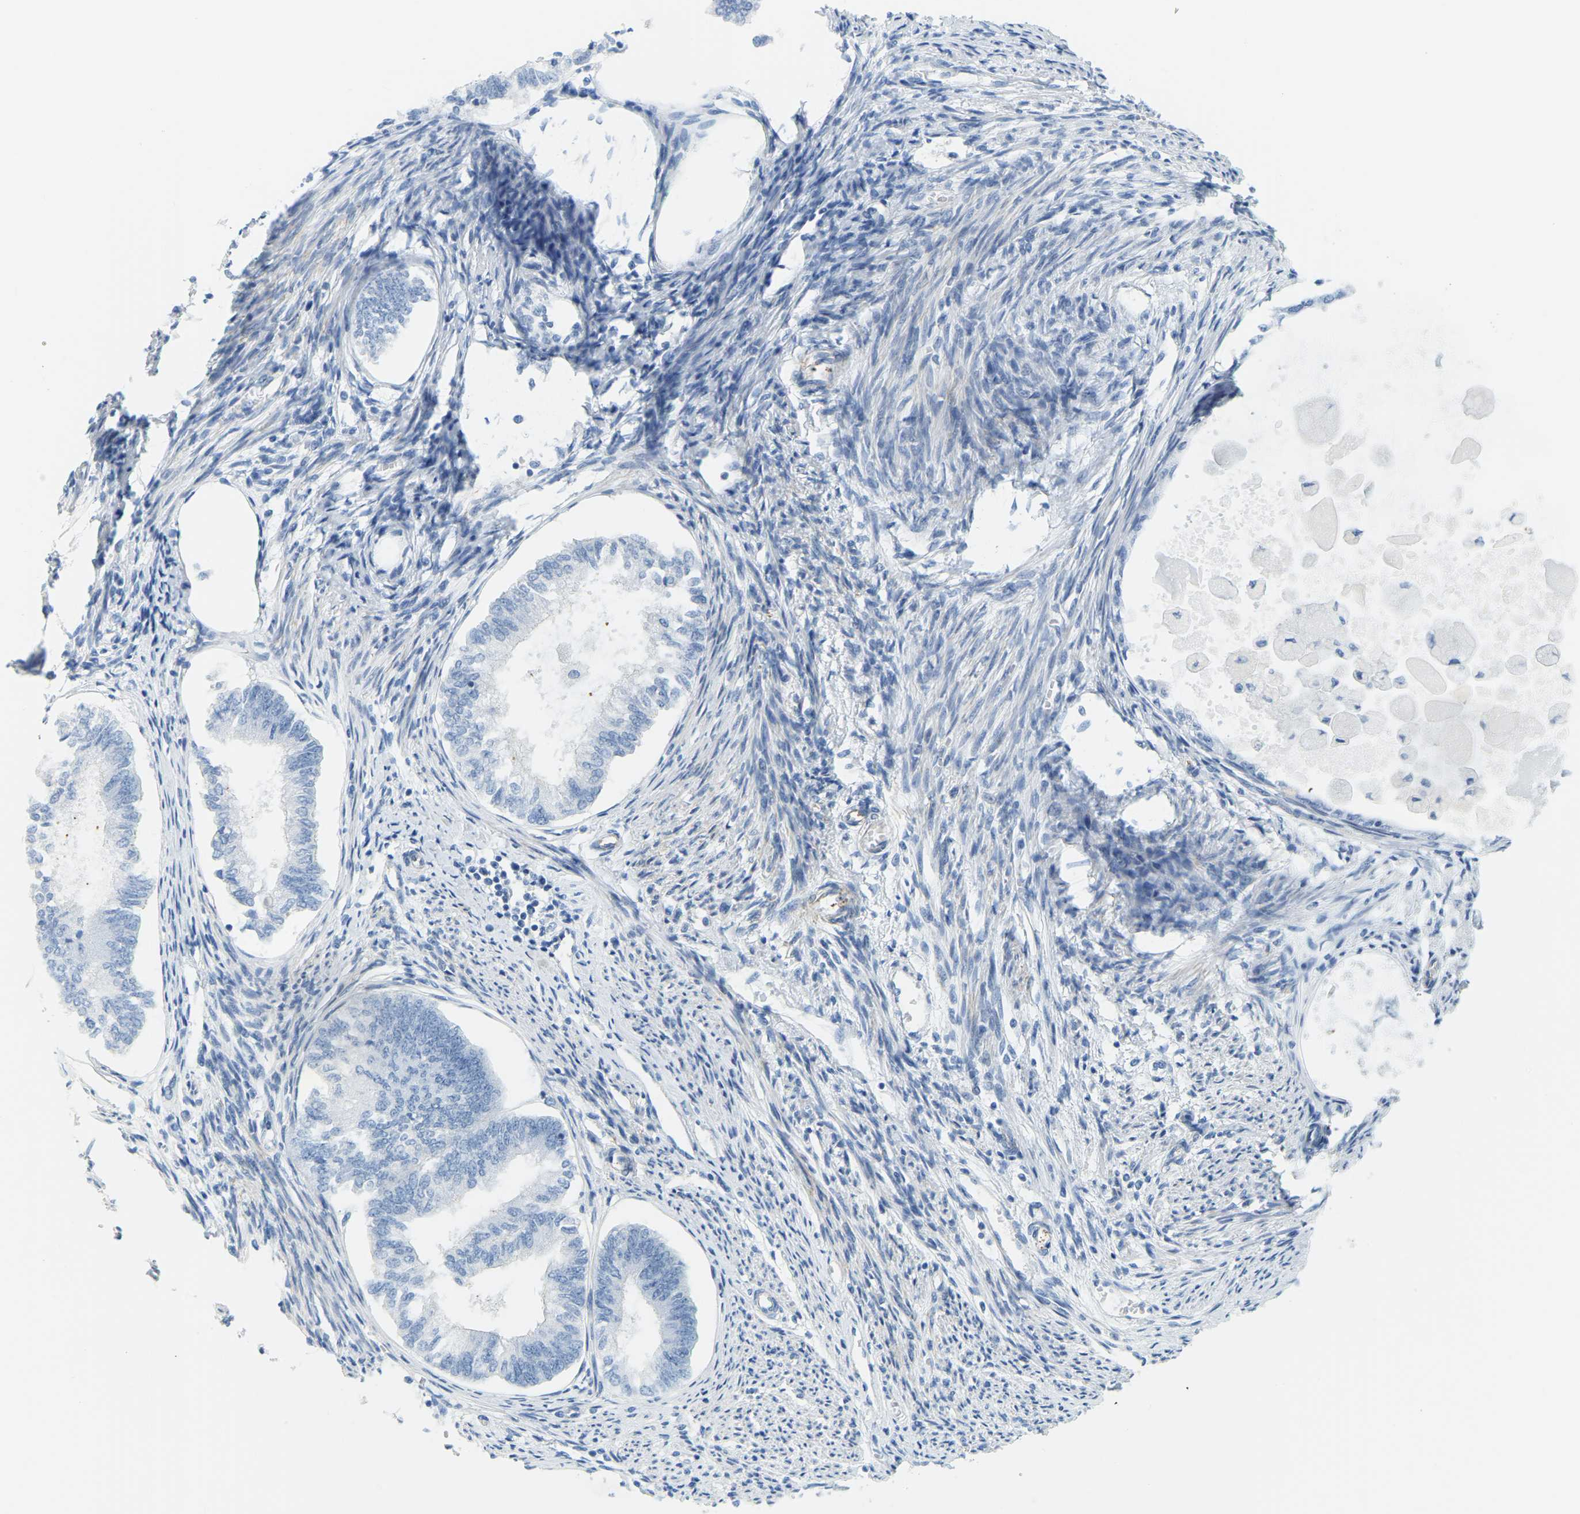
{"staining": {"intensity": "negative", "quantity": "none", "location": "none"}, "tissue": "endometrial cancer", "cell_type": "Tumor cells", "image_type": "cancer", "snomed": [{"axis": "morphology", "description": "Adenocarcinoma, NOS"}, {"axis": "topography", "description": "Endometrium"}], "caption": "Immunohistochemical staining of endometrial adenocarcinoma shows no significant expression in tumor cells. (Immunohistochemistry, brightfield microscopy, high magnification).", "gene": "MYL3", "patient": {"sex": "female", "age": 86}}